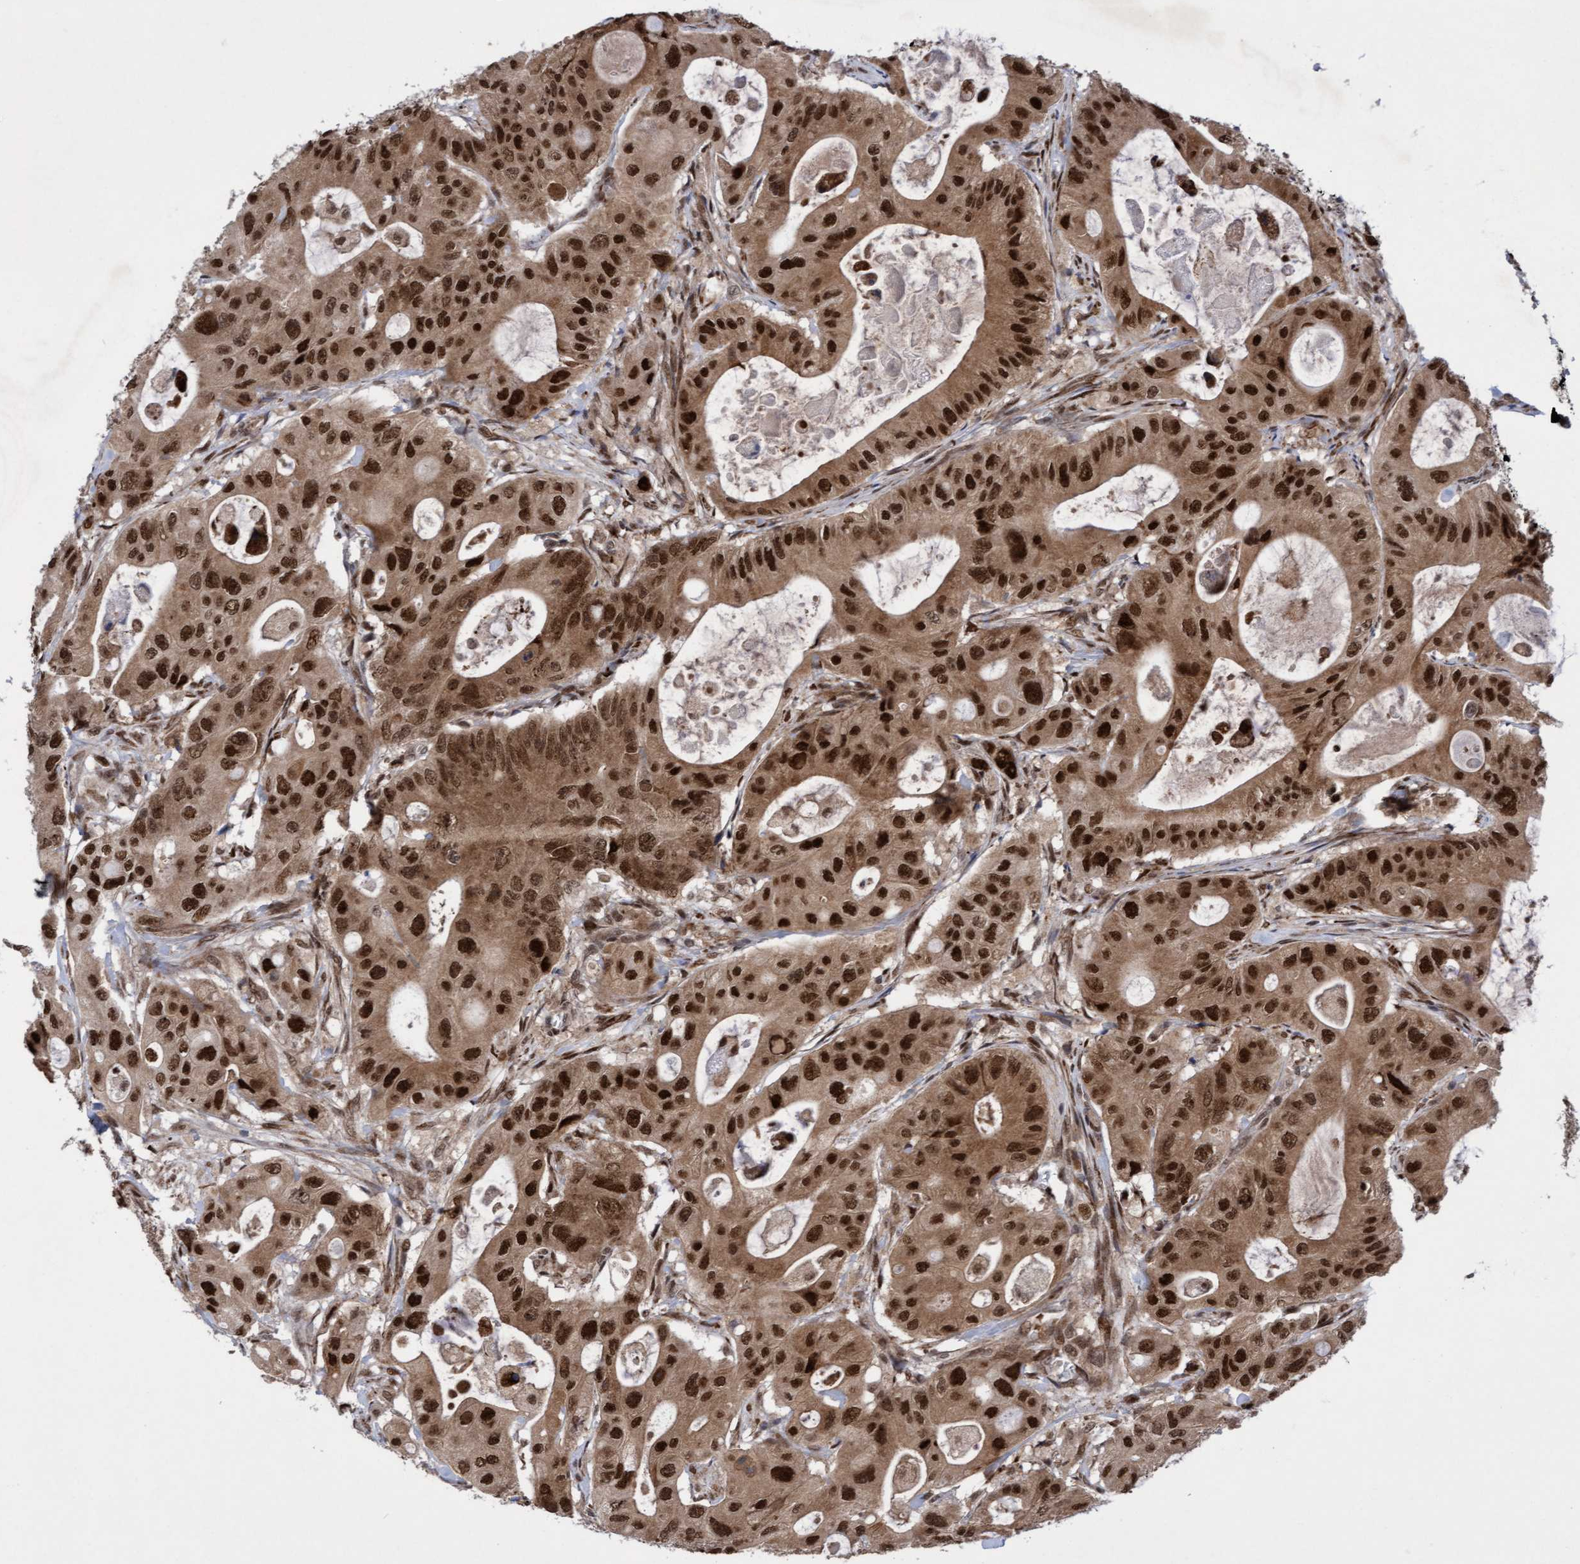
{"staining": {"intensity": "strong", "quantity": ">75%", "location": "cytoplasmic/membranous,nuclear"}, "tissue": "colorectal cancer", "cell_type": "Tumor cells", "image_type": "cancer", "snomed": [{"axis": "morphology", "description": "Adenocarcinoma, NOS"}, {"axis": "topography", "description": "Colon"}], "caption": "Immunohistochemical staining of human adenocarcinoma (colorectal) displays high levels of strong cytoplasmic/membranous and nuclear positivity in approximately >75% of tumor cells. (DAB (3,3'-diaminobenzidine) IHC with brightfield microscopy, high magnification).", "gene": "TANC2", "patient": {"sex": "female", "age": 46}}